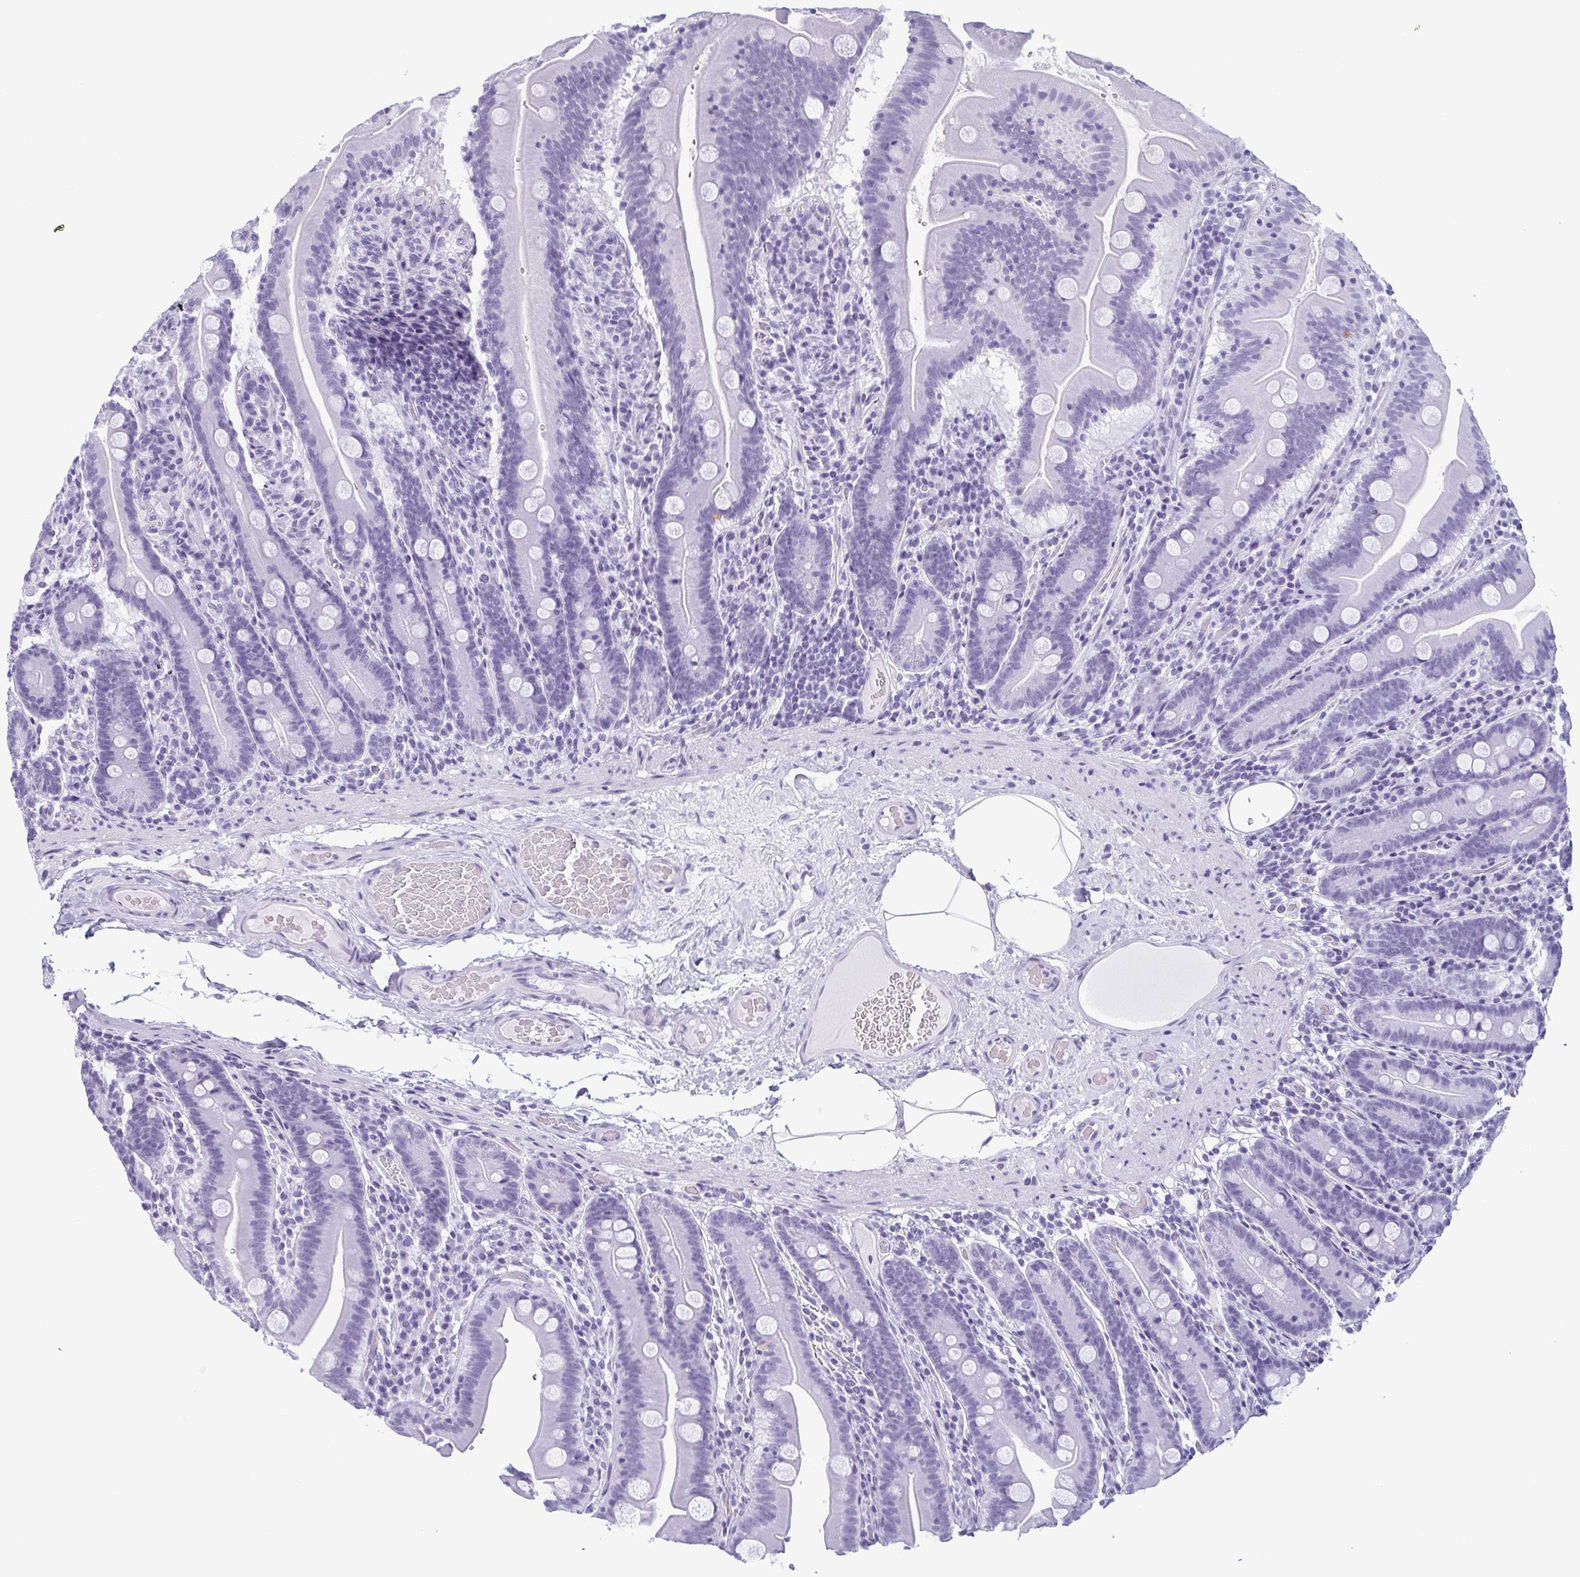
{"staining": {"intensity": "negative", "quantity": "none", "location": "none"}, "tissue": "small intestine", "cell_type": "Glandular cells", "image_type": "normal", "snomed": [{"axis": "morphology", "description": "Normal tissue, NOS"}, {"axis": "topography", "description": "Small intestine"}], "caption": "This is a image of immunohistochemistry (IHC) staining of unremarkable small intestine, which shows no staining in glandular cells.", "gene": "ECM1", "patient": {"sex": "male", "age": 37}}